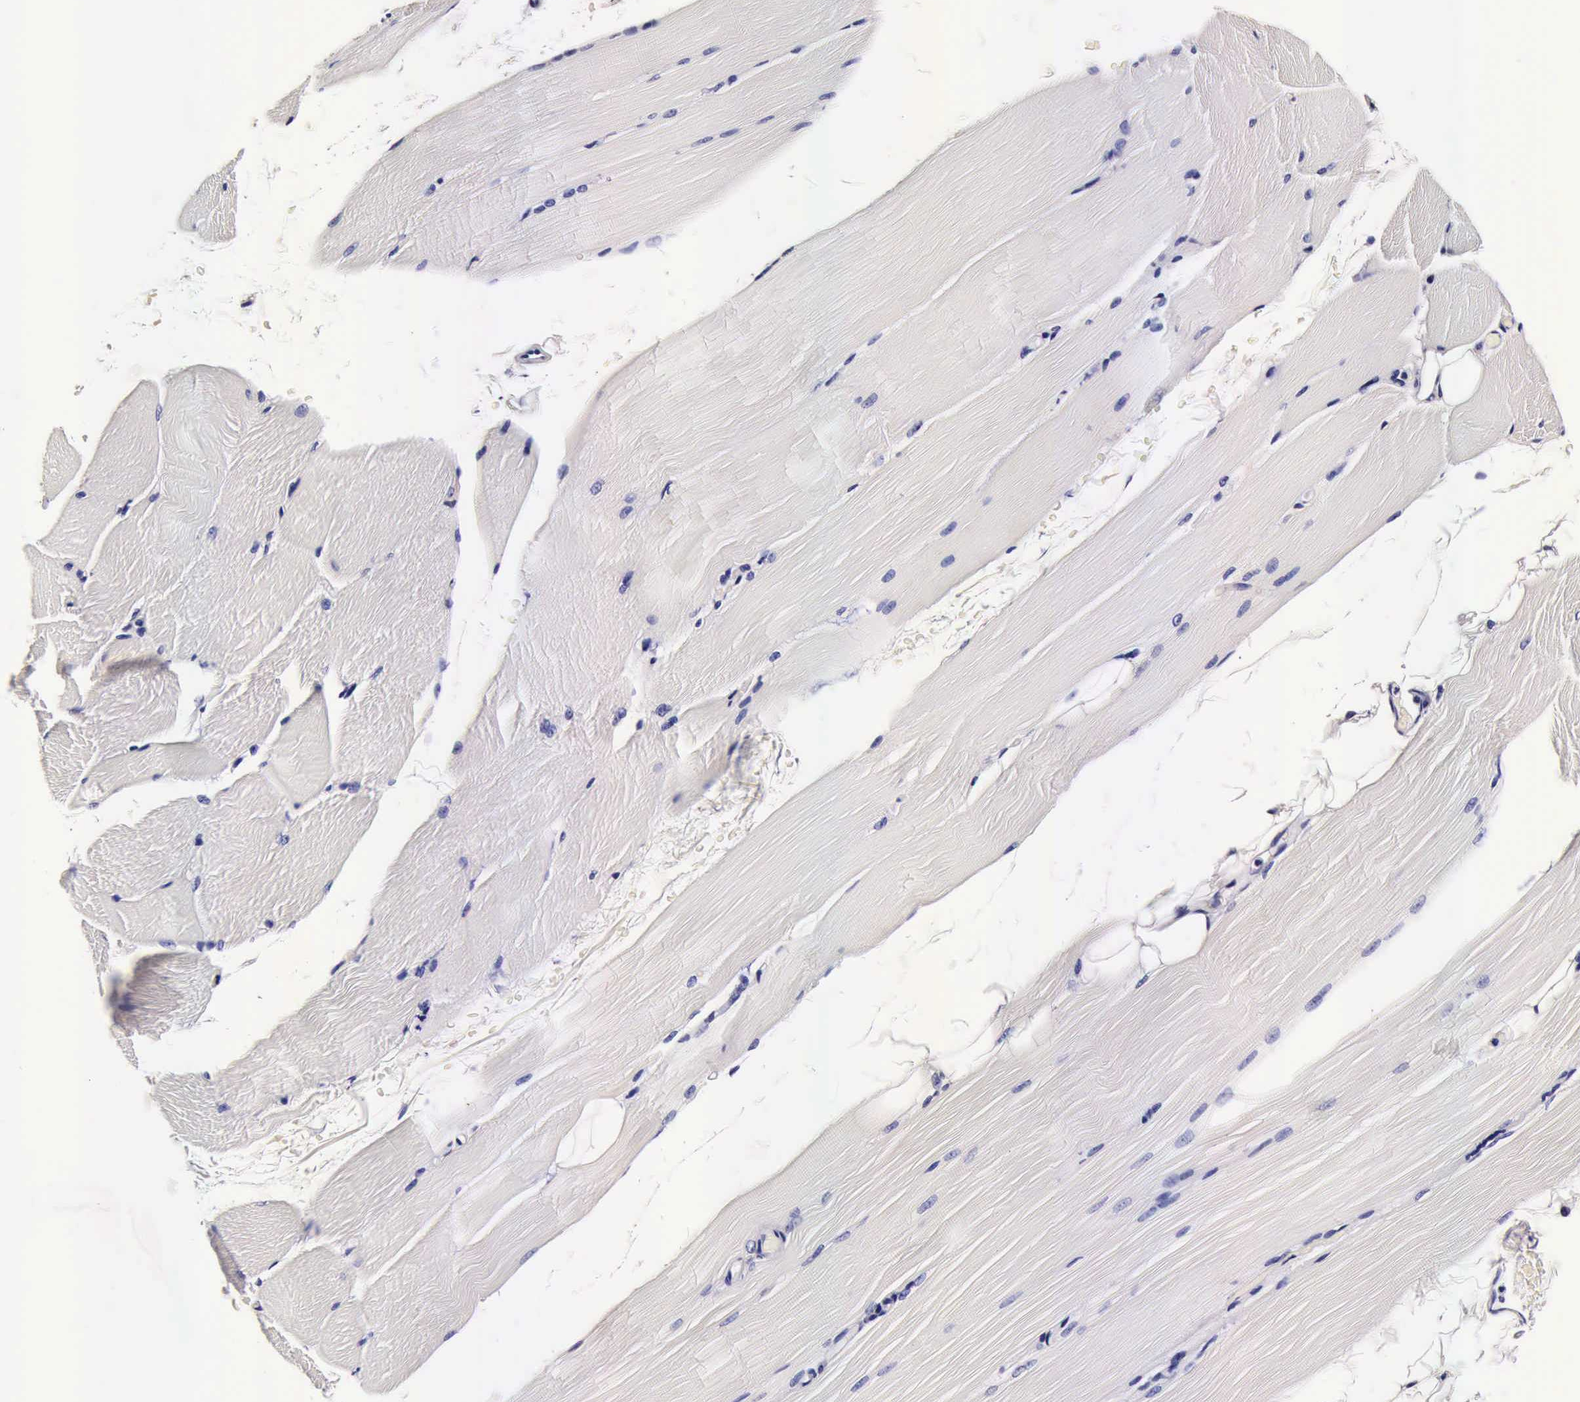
{"staining": {"intensity": "negative", "quantity": "none", "location": "none"}, "tissue": "skeletal muscle", "cell_type": "Myocytes", "image_type": "normal", "snomed": [{"axis": "morphology", "description": "Normal tissue, NOS"}, {"axis": "topography", "description": "Skeletal muscle"}, {"axis": "topography", "description": "Parathyroid gland"}], "caption": "This histopathology image is of normal skeletal muscle stained with immunohistochemistry (IHC) to label a protein in brown with the nuclei are counter-stained blue. There is no staining in myocytes.", "gene": "IAPP", "patient": {"sex": "female", "age": 37}}